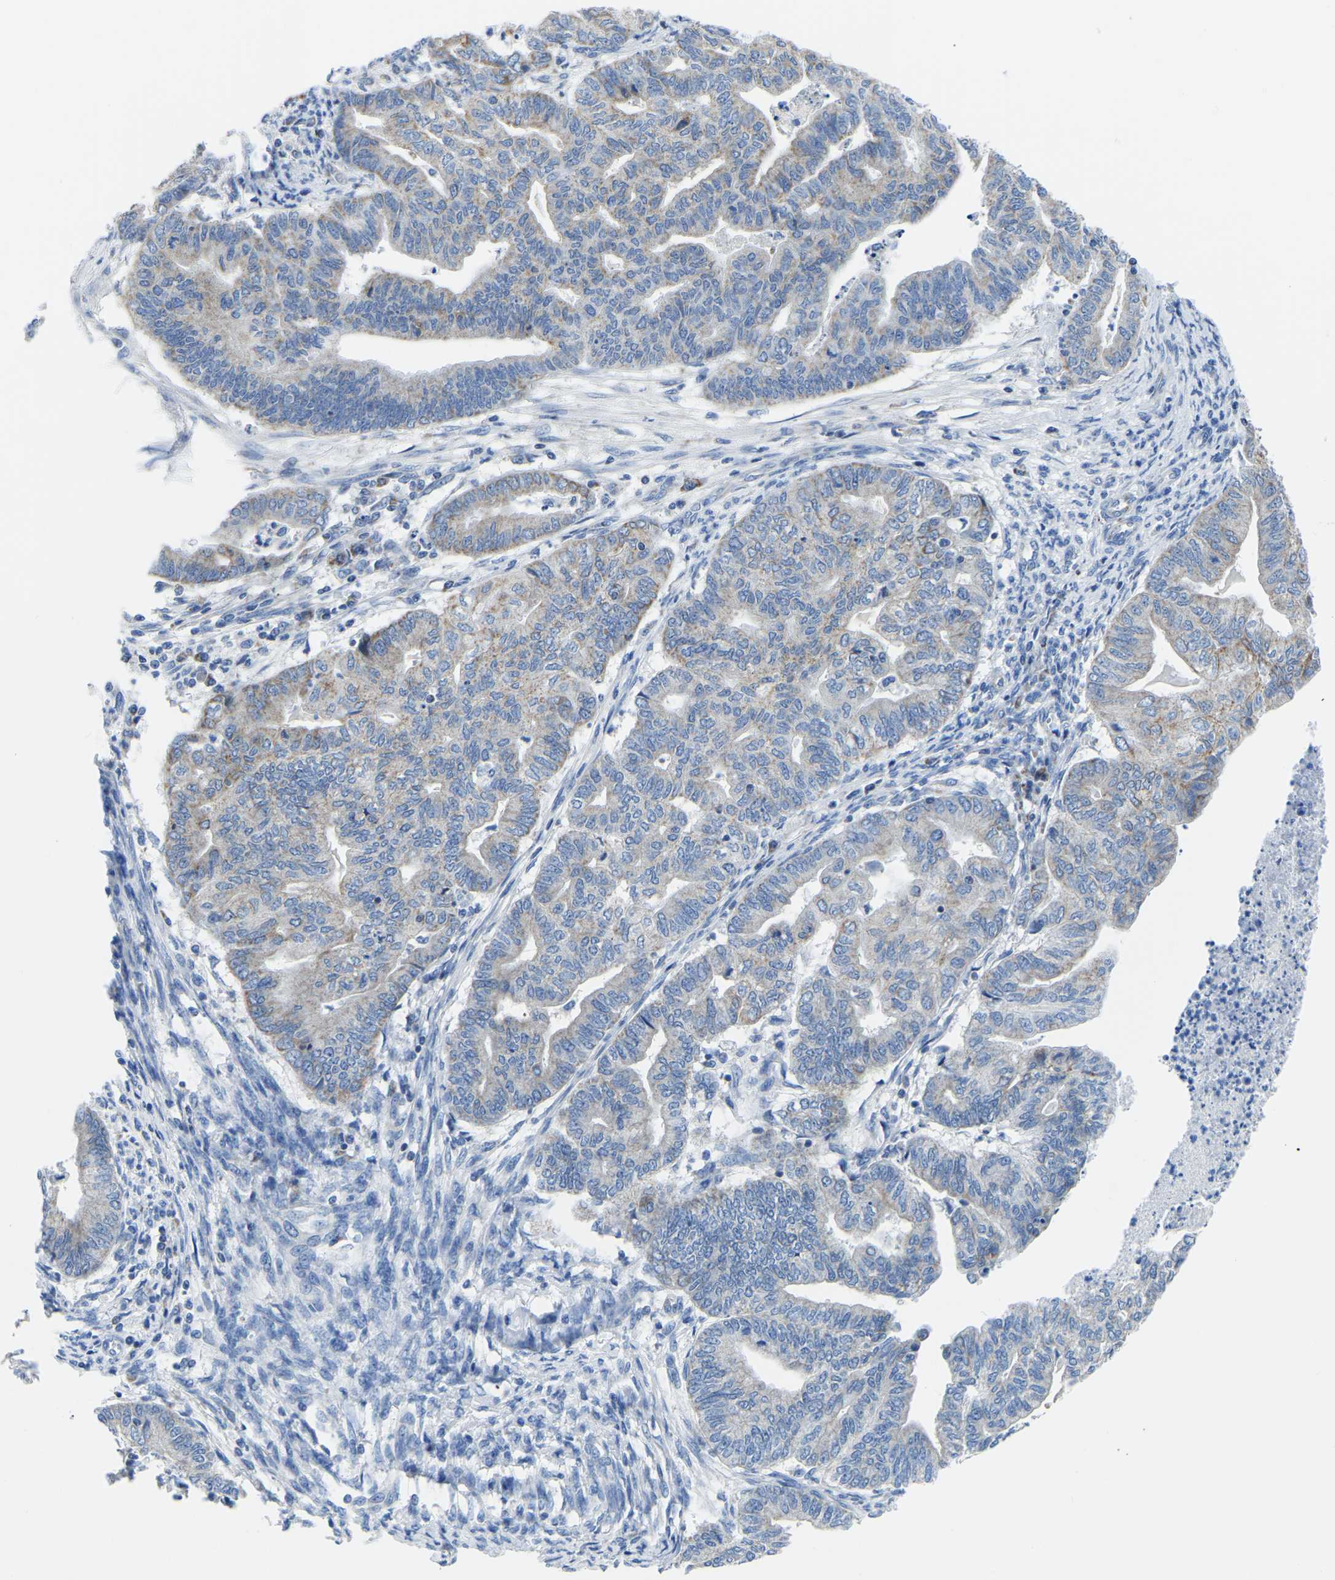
{"staining": {"intensity": "moderate", "quantity": "<25%", "location": "cytoplasmic/membranous"}, "tissue": "endometrial cancer", "cell_type": "Tumor cells", "image_type": "cancer", "snomed": [{"axis": "morphology", "description": "Adenocarcinoma, NOS"}, {"axis": "topography", "description": "Endometrium"}], "caption": "Adenocarcinoma (endometrial) tissue shows moderate cytoplasmic/membranous staining in approximately <25% of tumor cells", "gene": "ETFA", "patient": {"sex": "female", "age": 79}}